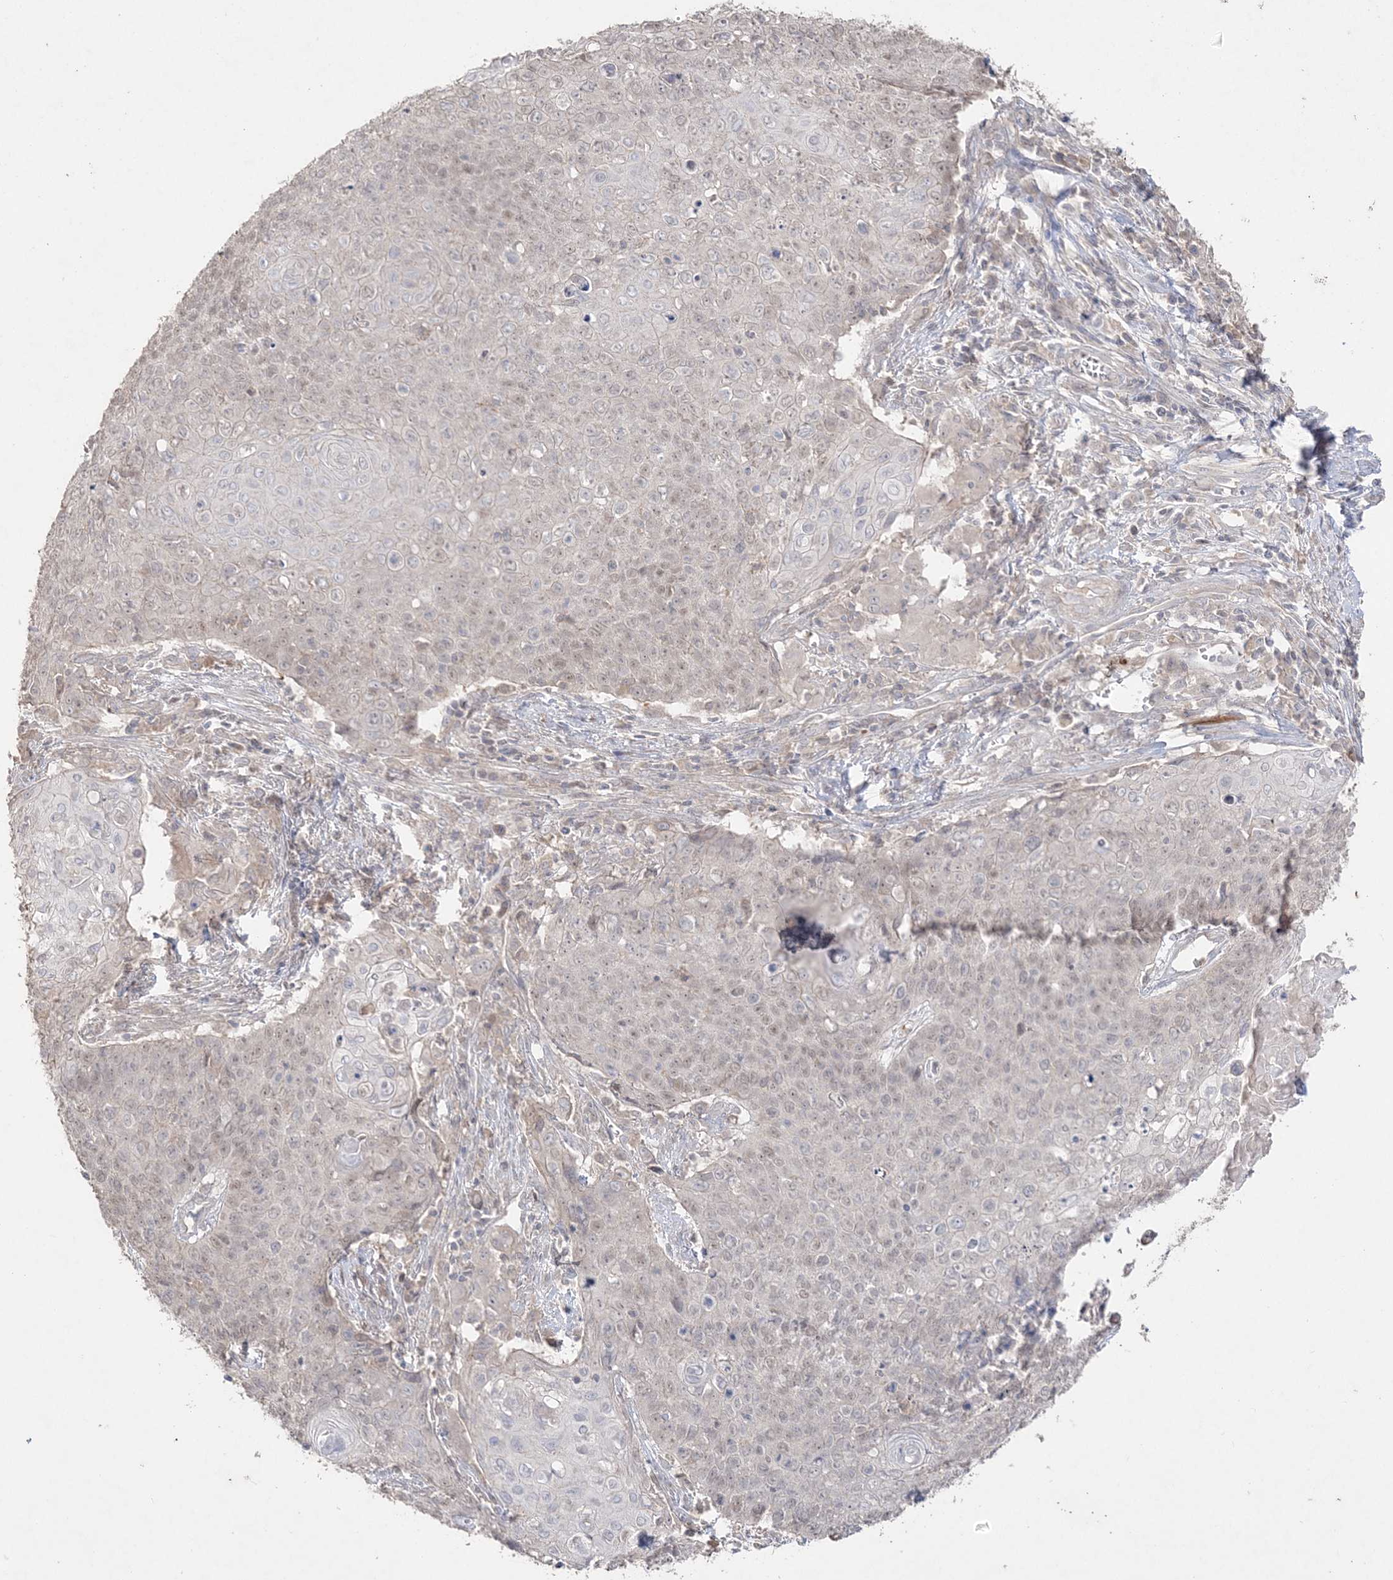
{"staining": {"intensity": "weak", "quantity": "<25%", "location": "nuclear"}, "tissue": "cervical cancer", "cell_type": "Tumor cells", "image_type": "cancer", "snomed": [{"axis": "morphology", "description": "Squamous cell carcinoma, NOS"}, {"axis": "topography", "description": "Cervix"}], "caption": "High magnification brightfield microscopy of cervical squamous cell carcinoma stained with DAB (3,3'-diaminobenzidine) (brown) and counterstained with hematoxylin (blue): tumor cells show no significant staining.", "gene": "SH3BP4", "patient": {"sex": "female", "age": 39}}